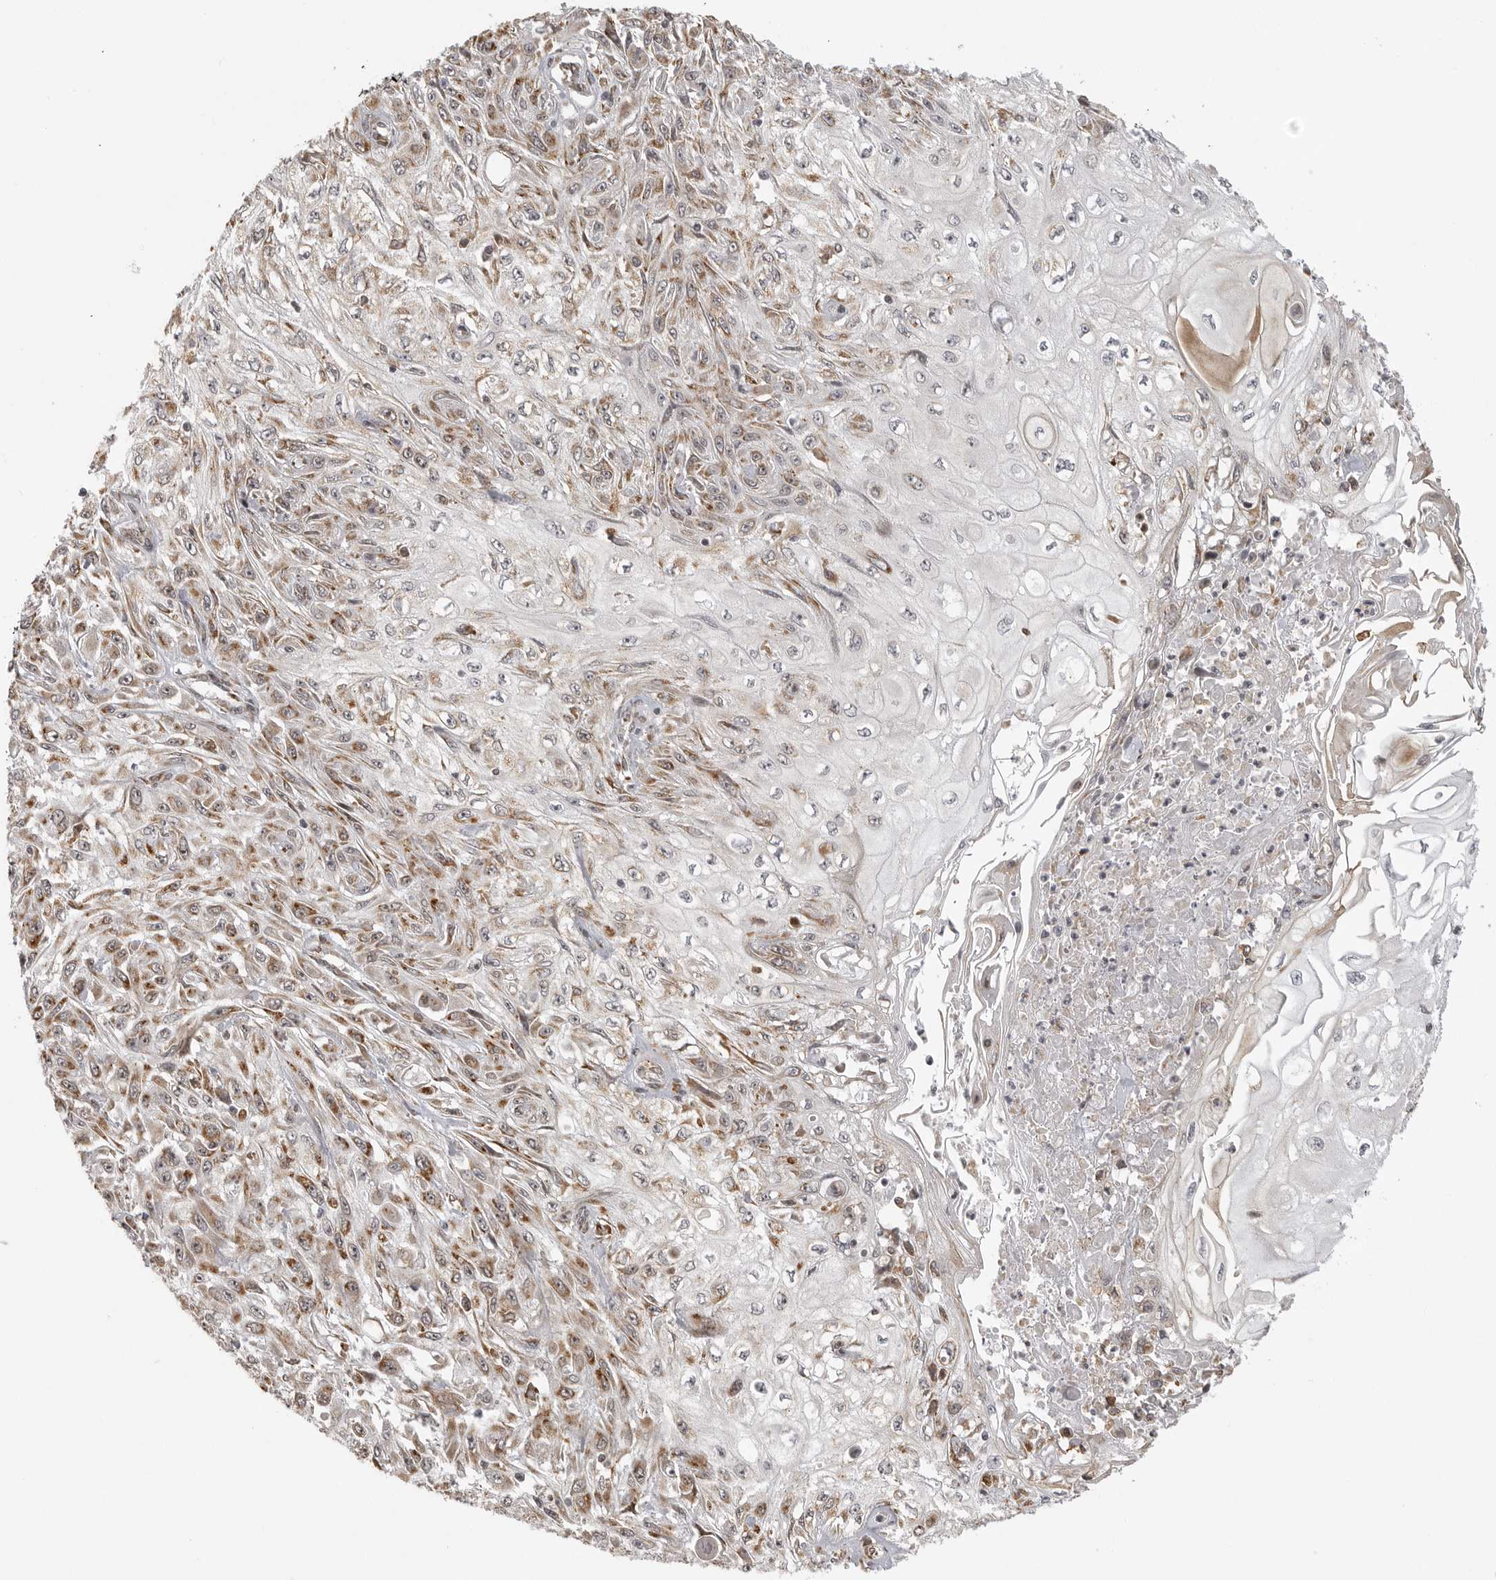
{"staining": {"intensity": "moderate", "quantity": ">75%", "location": "cytoplasmic/membranous"}, "tissue": "skin cancer", "cell_type": "Tumor cells", "image_type": "cancer", "snomed": [{"axis": "morphology", "description": "Squamous cell carcinoma, NOS"}, {"axis": "morphology", "description": "Squamous cell carcinoma, metastatic, NOS"}, {"axis": "topography", "description": "Skin"}, {"axis": "topography", "description": "Lymph node"}], "caption": "Immunohistochemical staining of metastatic squamous cell carcinoma (skin) exhibits moderate cytoplasmic/membranous protein positivity in about >75% of tumor cells.", "gene": "ISG20L2", "patient": {"sex": "male", "age": 75}}